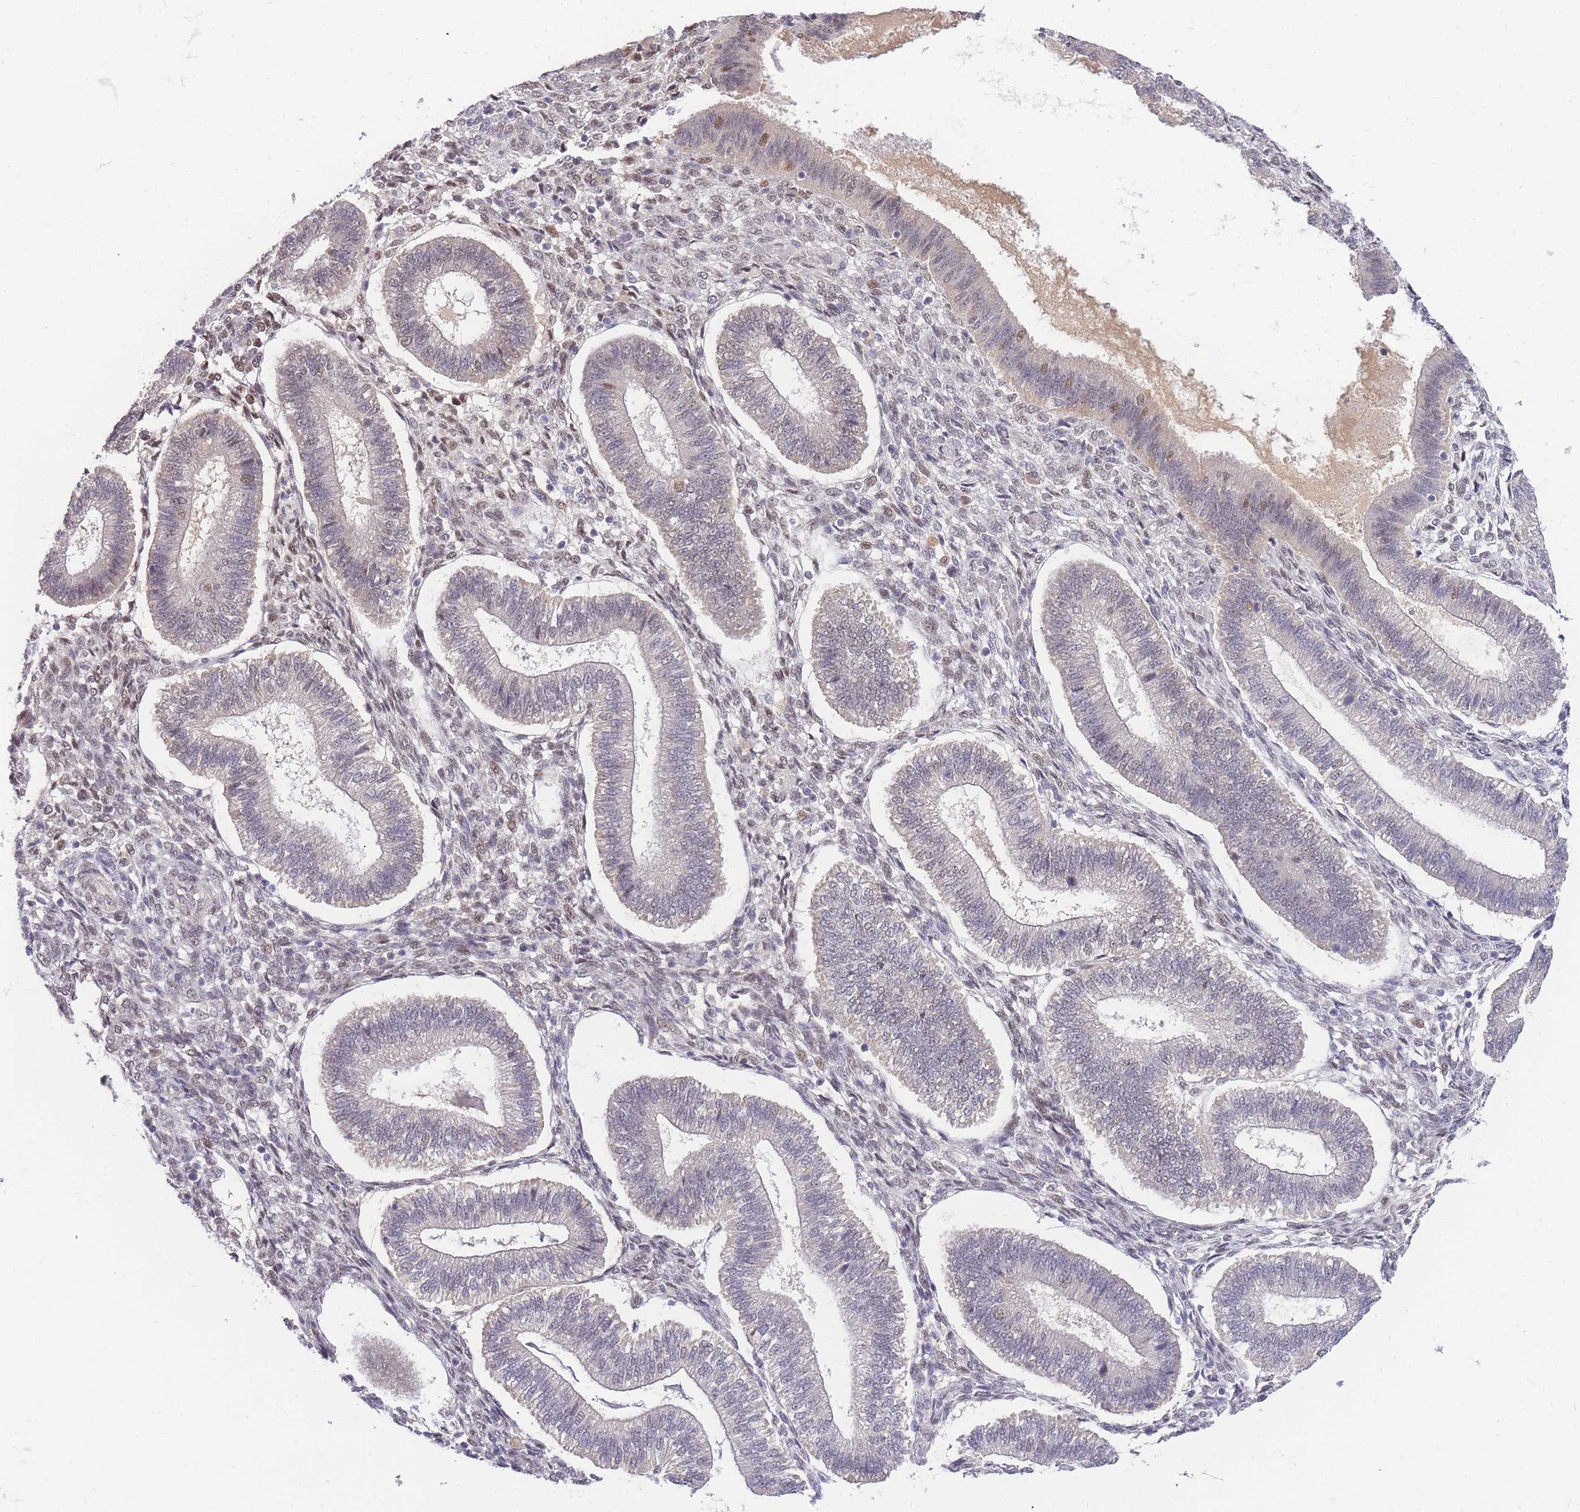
{"staining": {"intensity": "weak", "quantity": "<25%", "location": "nuclear"}, "tissue": "endometrium", "cell_type": "Cells in endometrial stroma", "image_type": "normal", "snomed": [{"axis": "morphology", "description": "Normal tissue, NOS"}, {"axis": "topography", "description": "Endometrium"}], "caption": "IHC histopathology image of benign endometrium: human endometrium stained with DAB (3,3'-diaminobenzidine) demonstrates no significant protein staining in cells in endometrial stroma.", "gene": "PUS10", "patient": {"sex": "female", "age": 25}}